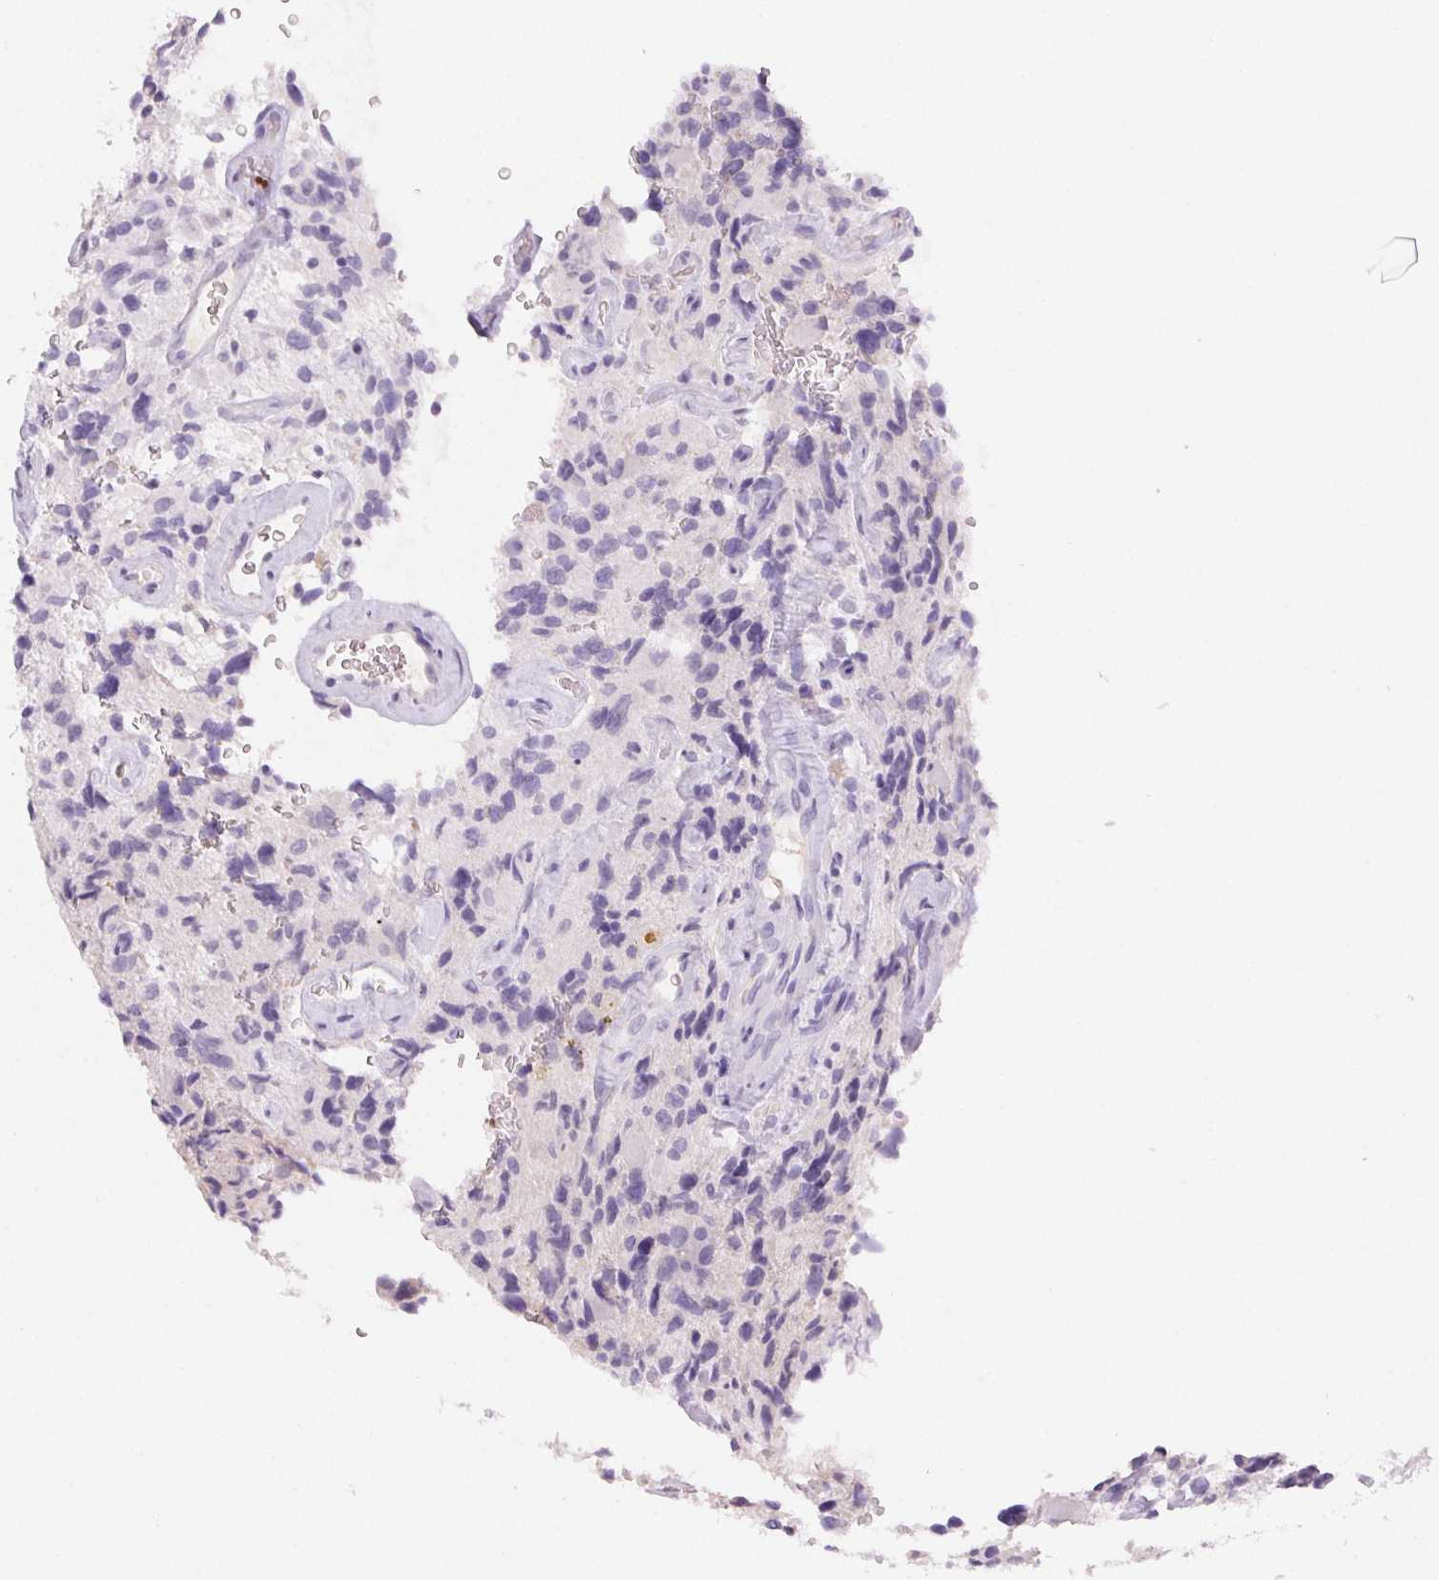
{"staining": {"intensity": "negative", "quantity": "none", "location": "none"}, "tissue": "glioma", "cell_type": "Tumor cells", "image_type": "cancer", "snomed": [{"axis": "morphology", "description": "Glioma, malignant, High grade"}, {"axis": "topography", "description": "Brain"}], "caption": "Tumor cells show no significant staining in glioma.", "gene": "PADI4", "patient": {"sex": "male", "age": 49}}